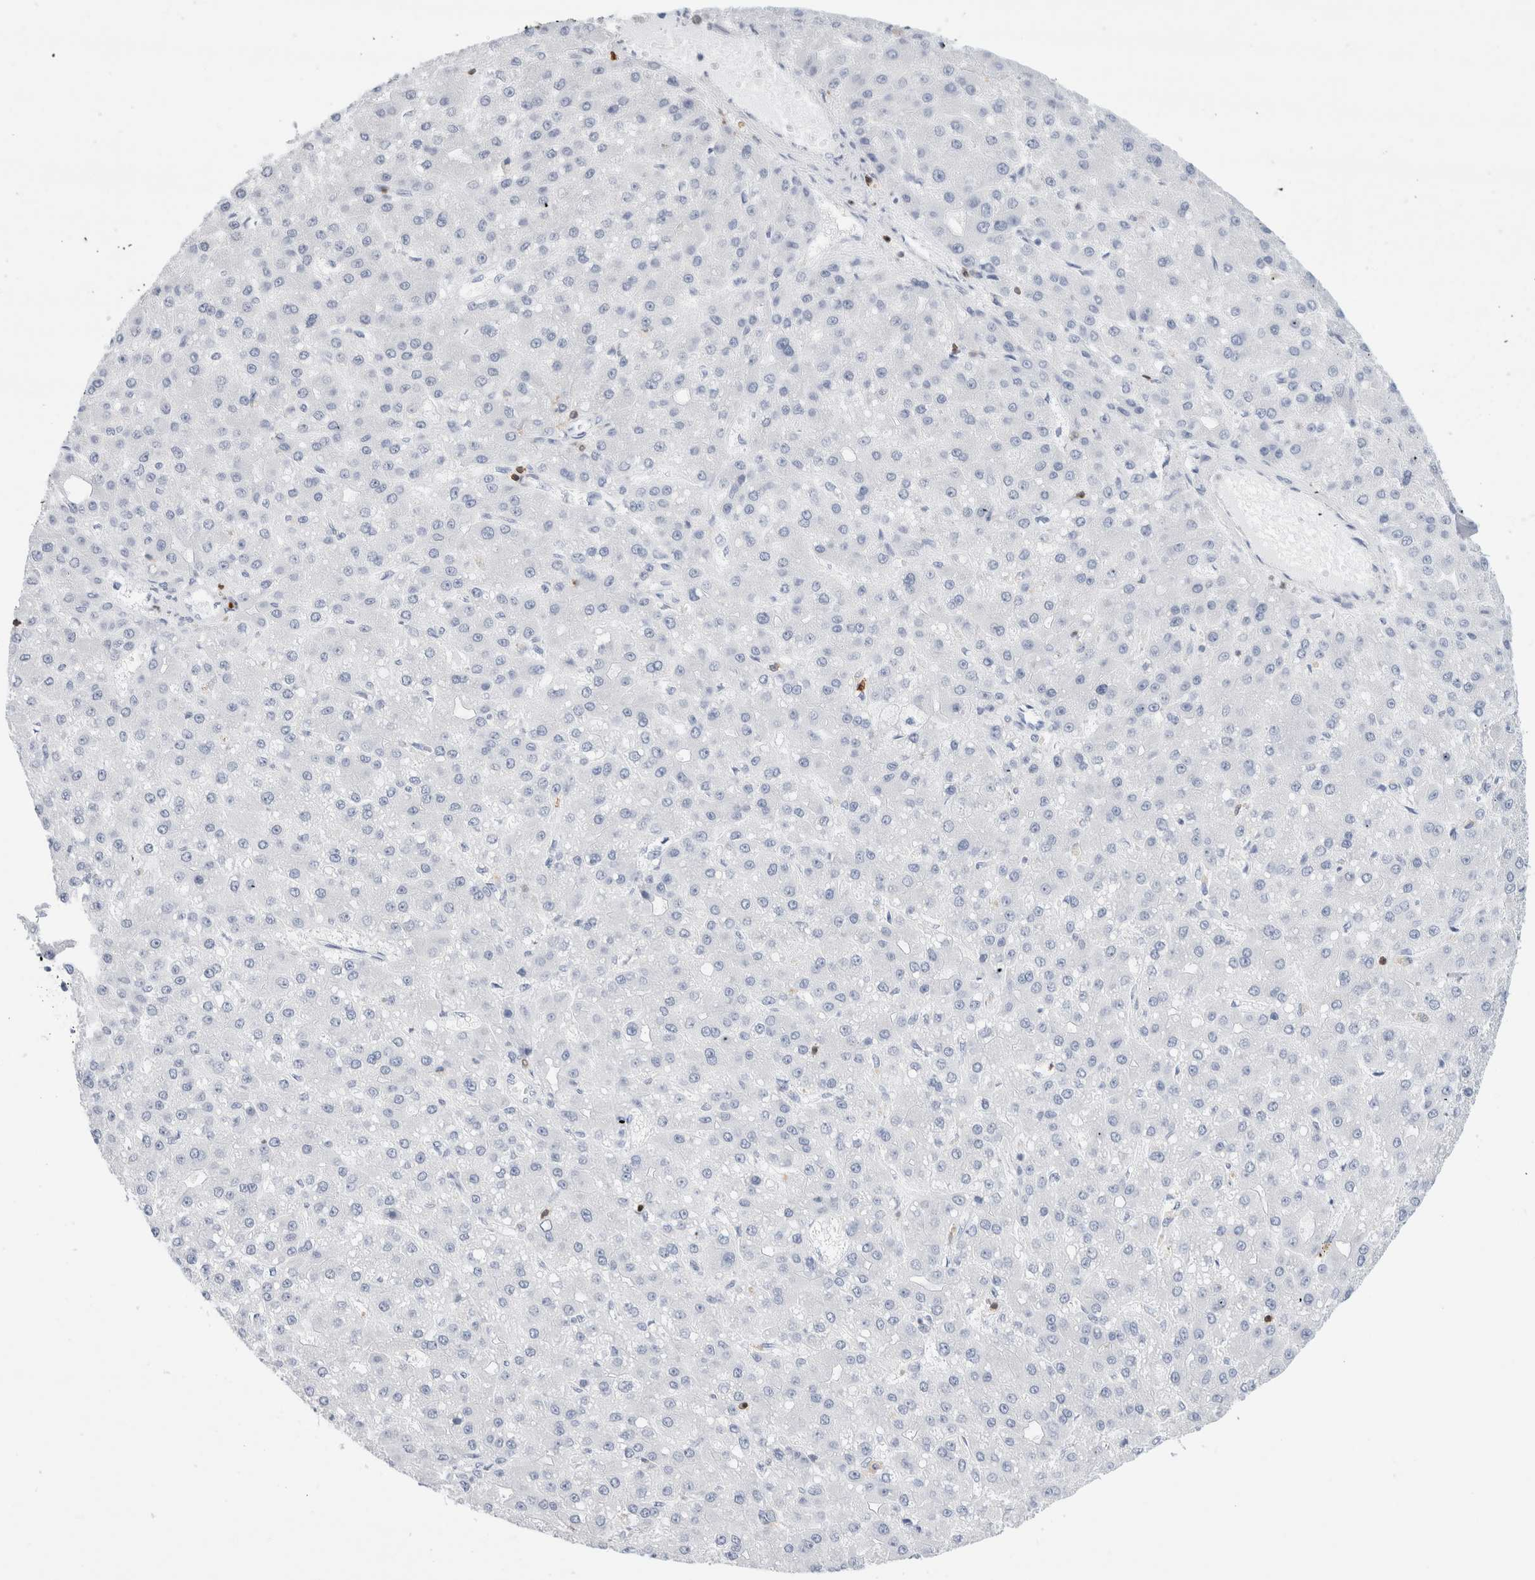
{"staining": {"intensity": "negative", "quantity": "none", "location": "none"}, "tissue": "liver cancer", "cell_type": "Tumor cells", "image_type": "cancer", "snomed": [{"axis": "morphology", "description": "Carcinoma, Hepatocellular, NOS"}, {"axis": "topography", "description": "Liver"}], "caption": "There is no significant expression in tumor cells of liver cancer (hepatocellular carcinoma).", "gene": "ALOX5AP", "patient": {"sex": "male", "age": 67}}